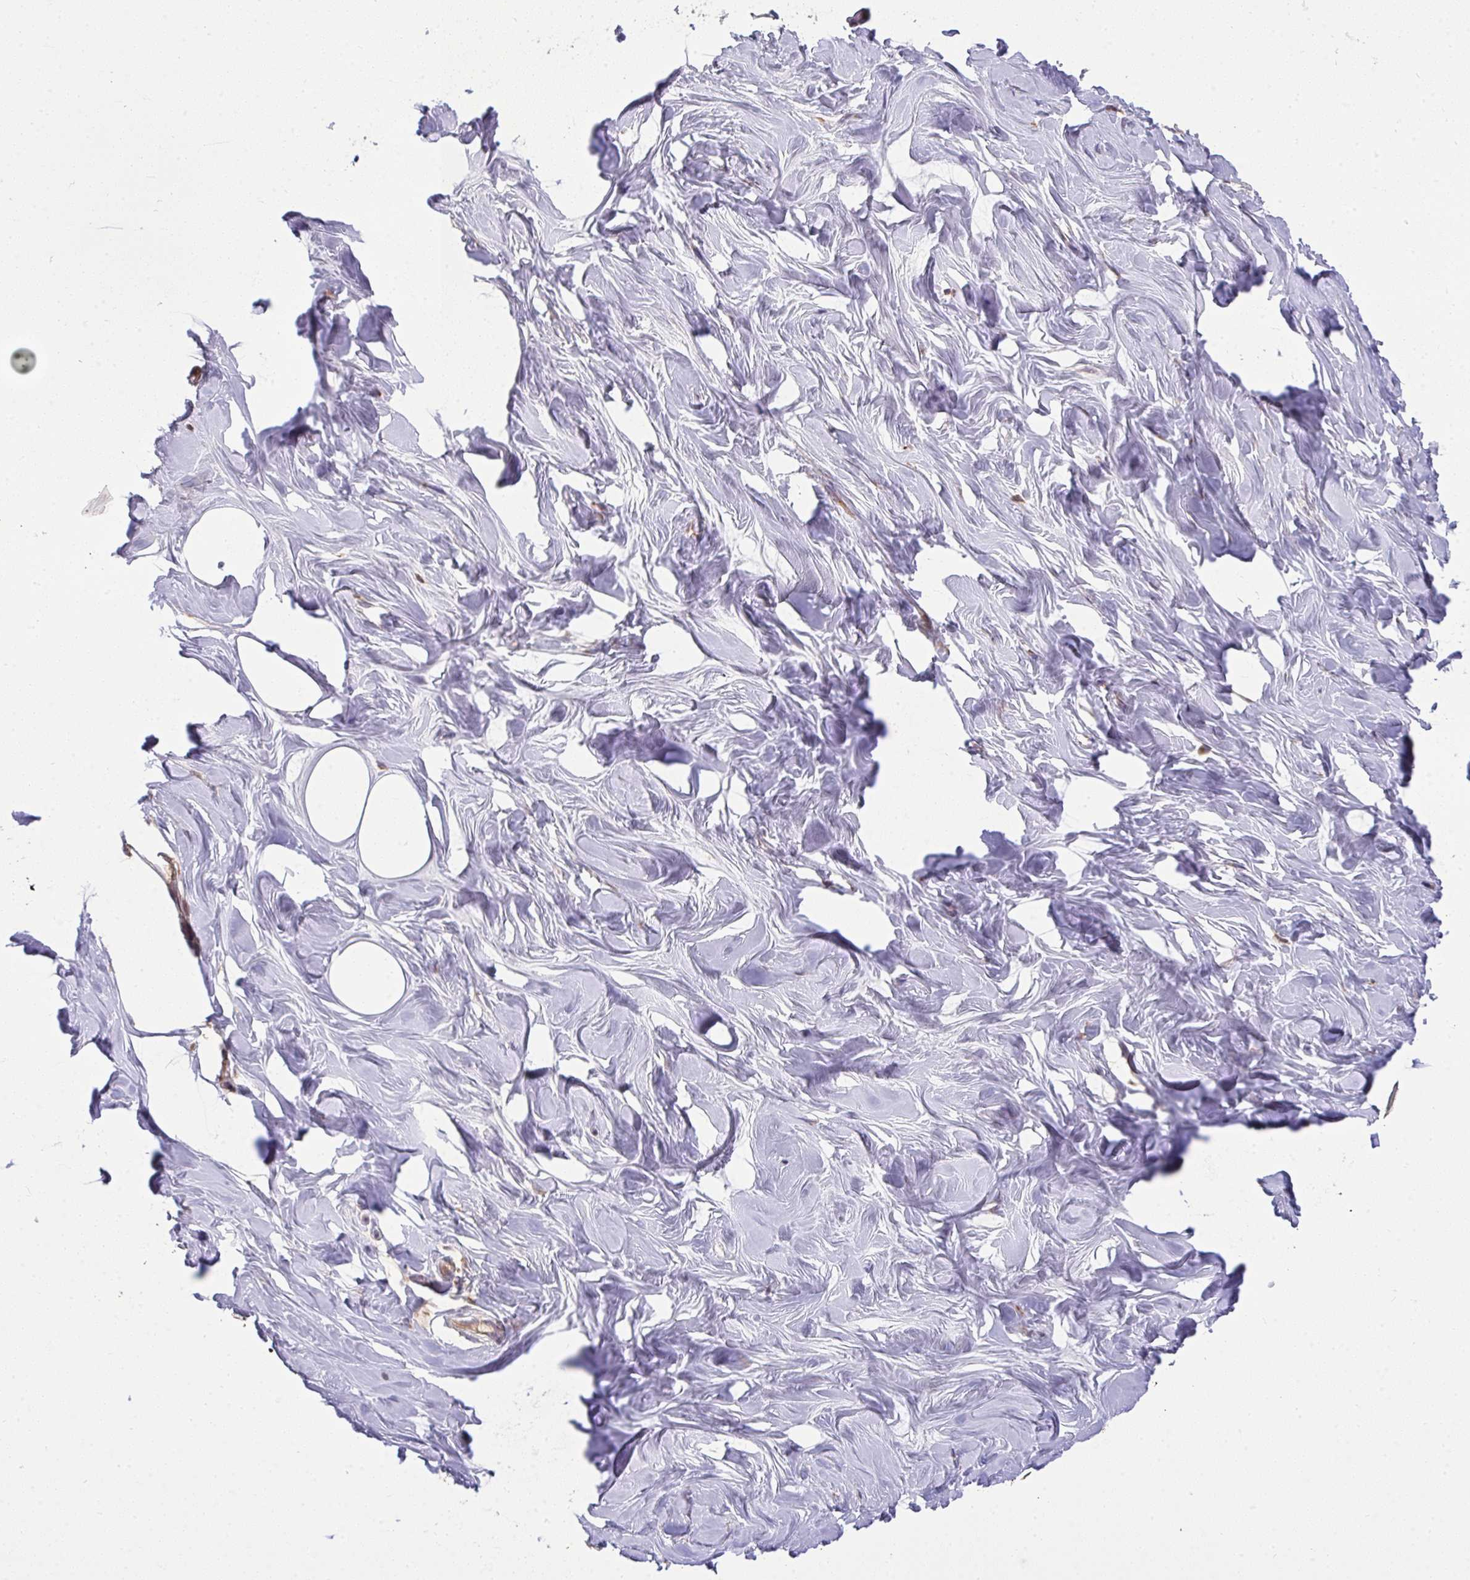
{"staining": {"intensity": "negative", "quantity": "none", "location": "none"}, "tissue": "breast", "cell_type": "Adipocytes", "image_type": "normal", "snomed": [{"axis": "morphology", "description": "Normal tissue, NOS"}, {"axis": "topography", "description": "Breast"}], "caption": "This photomicrograph is of normal breast stained with immunohistochemistry to label a protein in brown with the nuclei are counter-stained blue. There is no staining in adipocytes.", "gene": "SLC9A6", "patient": {"sex": "female", "age": 27}}